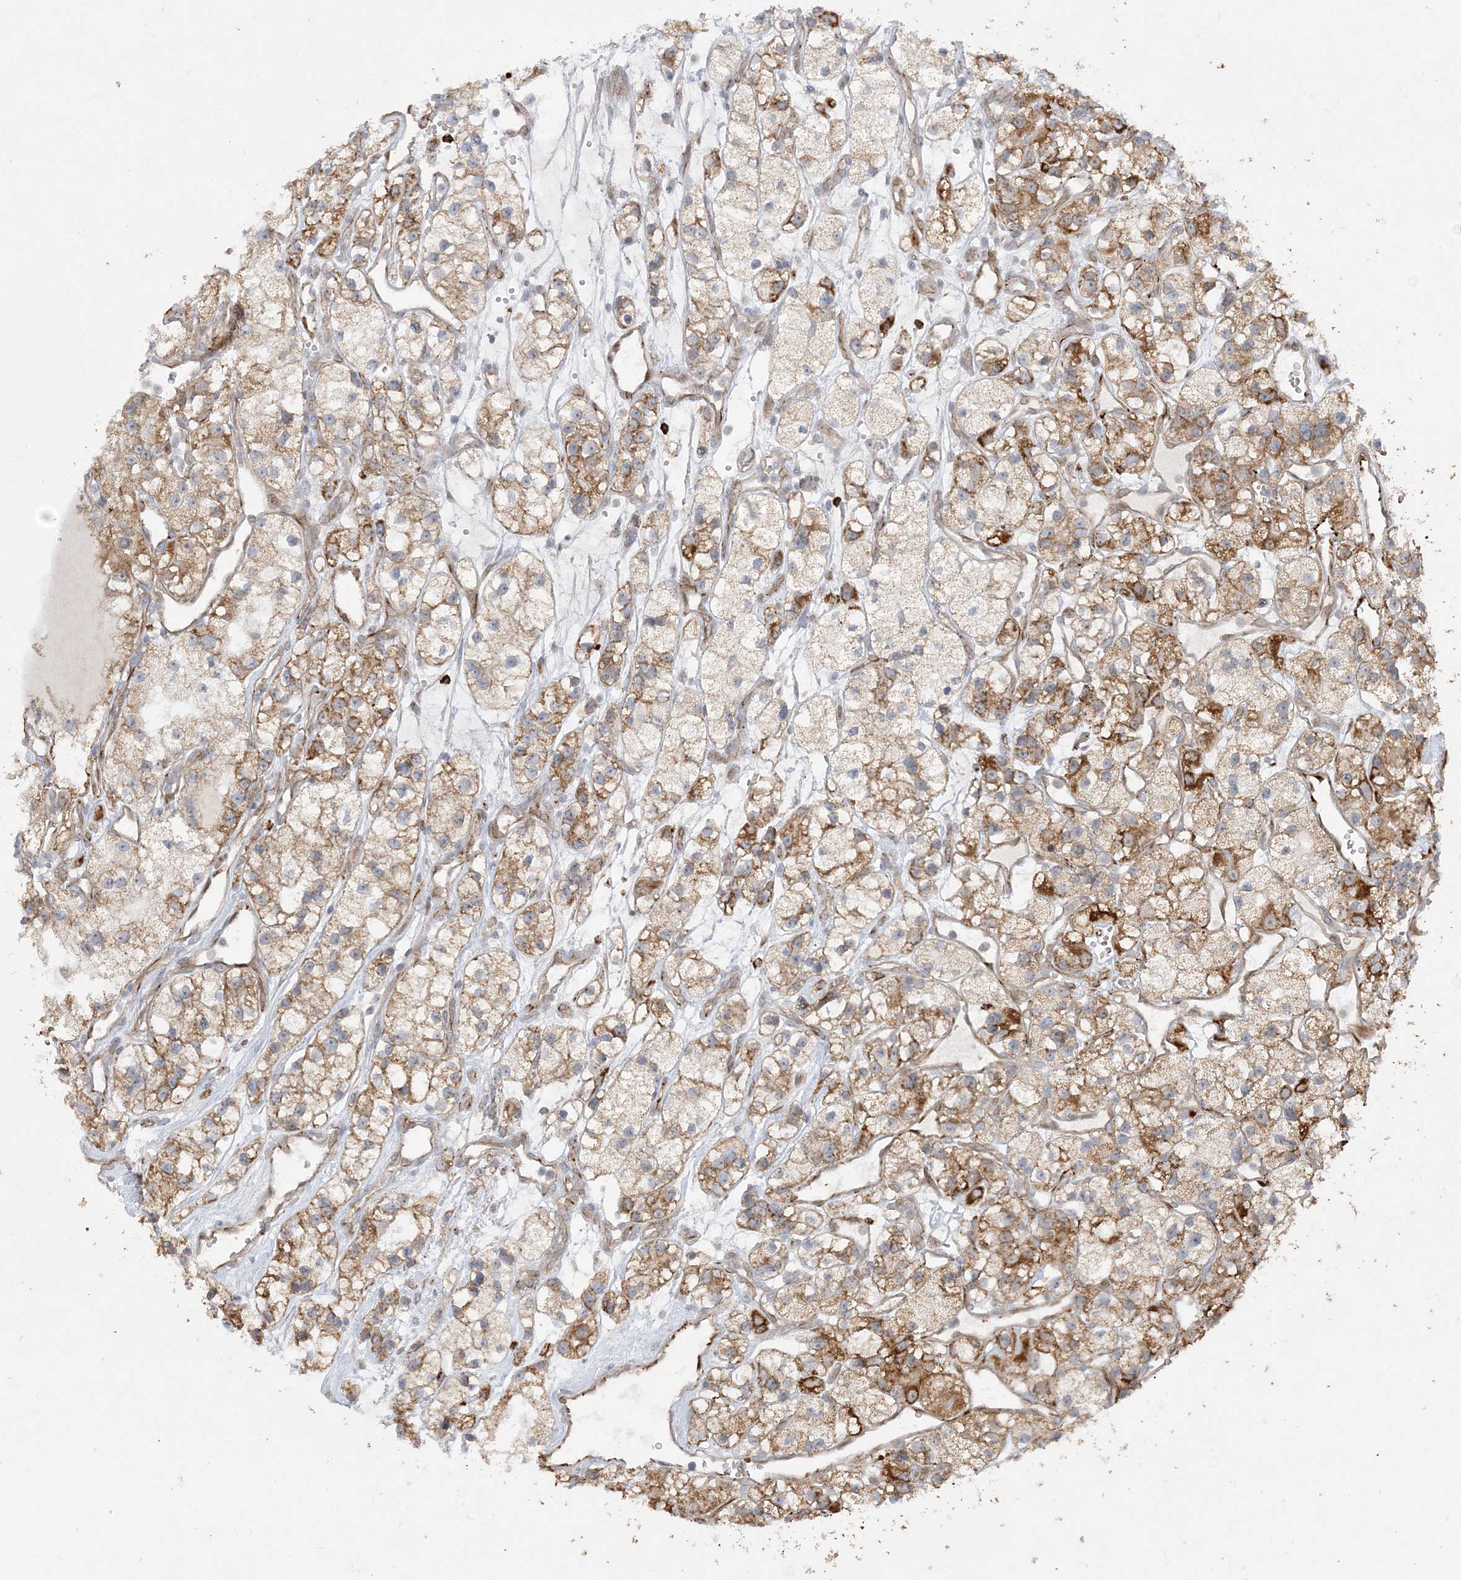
{"staining": {"intensity": "moderate", "quantity": ">75%", "location": "cytoplasmic/membranous"}, "tissue": "renal cancer", "cell_type": "Tumor cells", "image_type": "cancer", "snomed": [{"axis": "morphology", "description": "Adenocarcinoma, NOS"}, {"axis": "topography", "description": "Kidney"}], "caption": "Tumor cells show medium levels of moderate cytoplasmic/membranous positivity in about >75% of cells in renal adenocarcinoma.", "gene": "INPP1", "patient": {"sex": "female", "age": 57}}